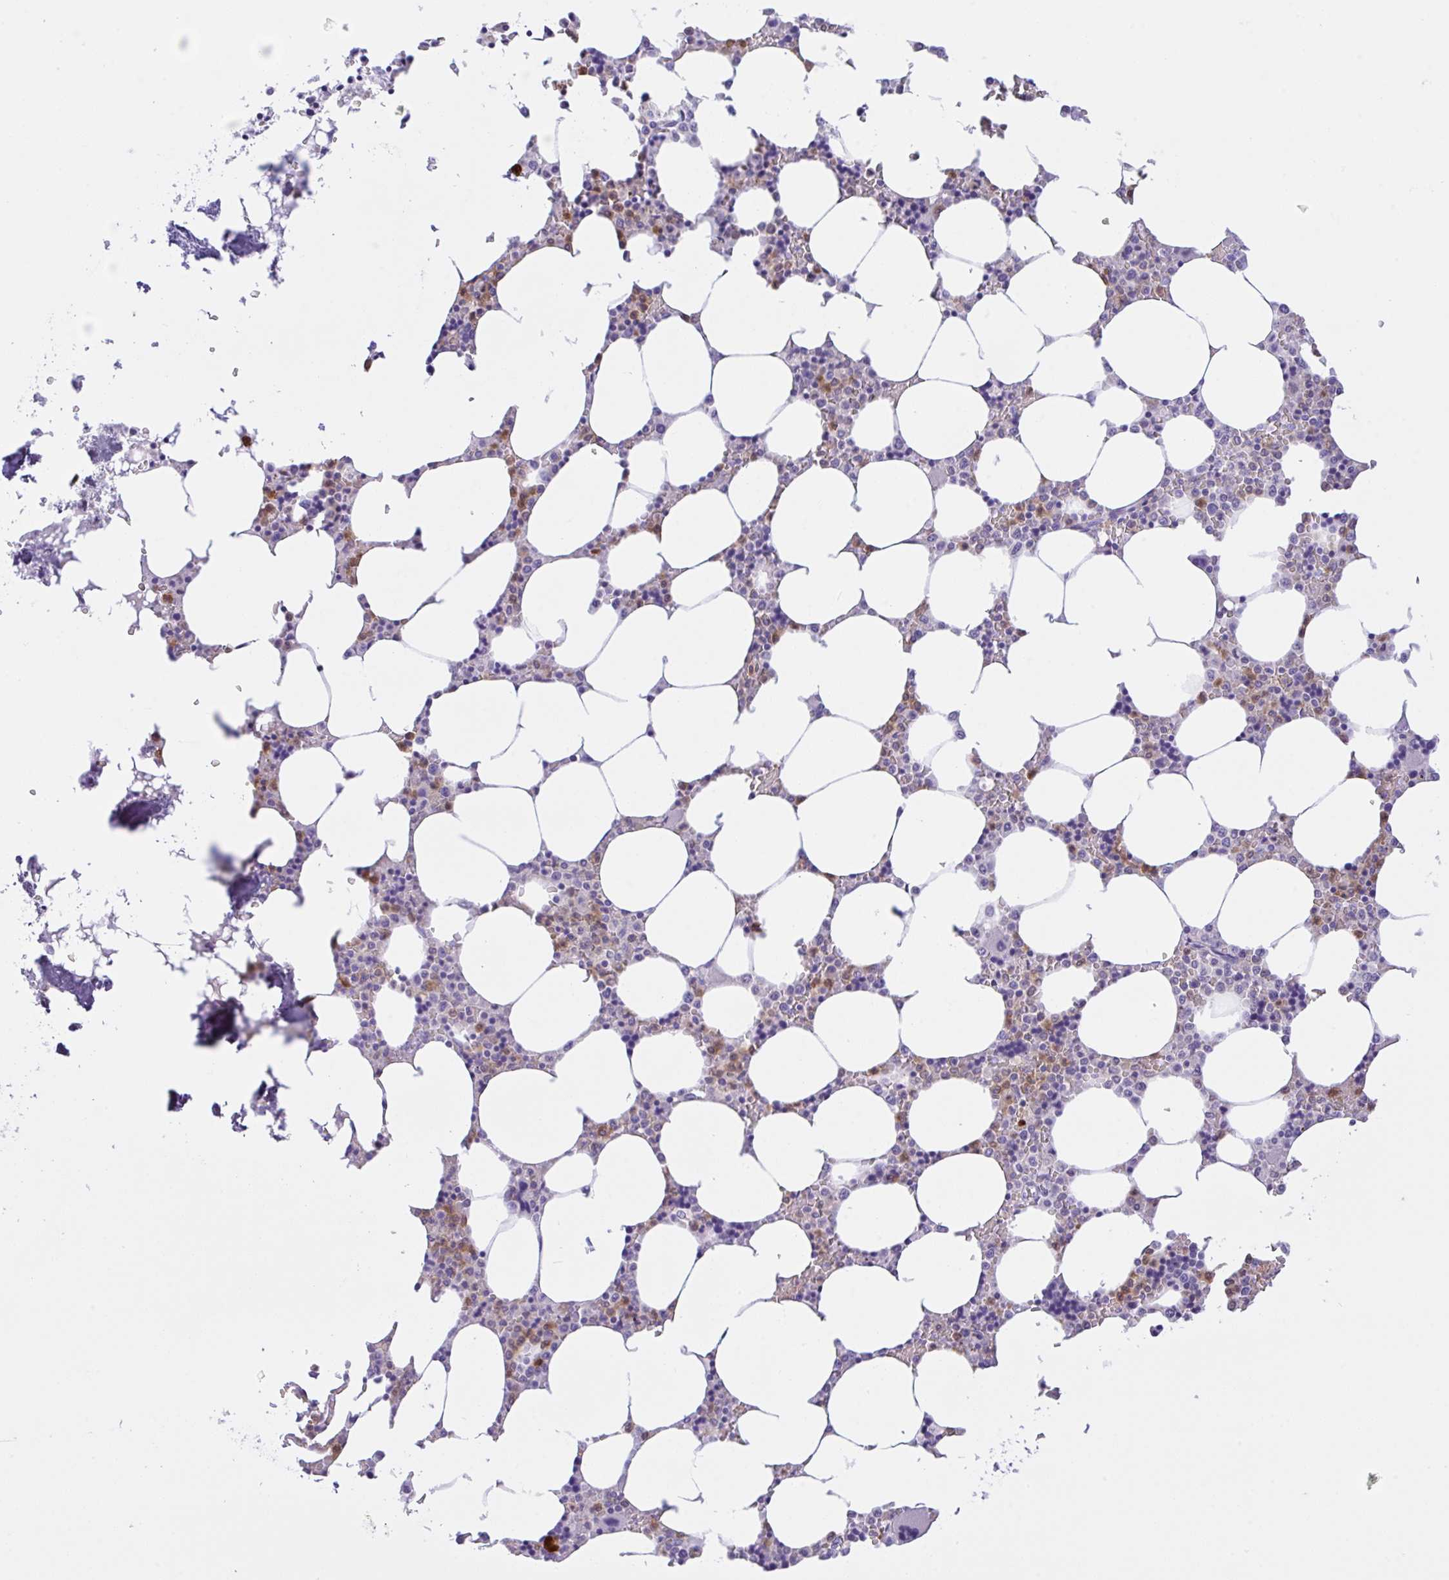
{"staining": {"intensity": "moderate", "quantity": "25%-75%", "location": "cytoplasmic/membranous"}, "tissue": "bone marrow", "cell_type": "Hematopoietic cells", "image_type": "normal", "snomed": [{"axis": "morphology", "description": "Normal tissue, NOS"}, {"axis": "topography", "description": "Bone marrow"}], "caption": "This histopathology image demonstrates immunohistochemistry staining of unremarkable bone marrow, with medium moderate cytoplasmic/membranous staining in about 25%-75% of hematopoietic cells.", "gene": "NCF1", "patient": {"sex": "male", "age": 64}}